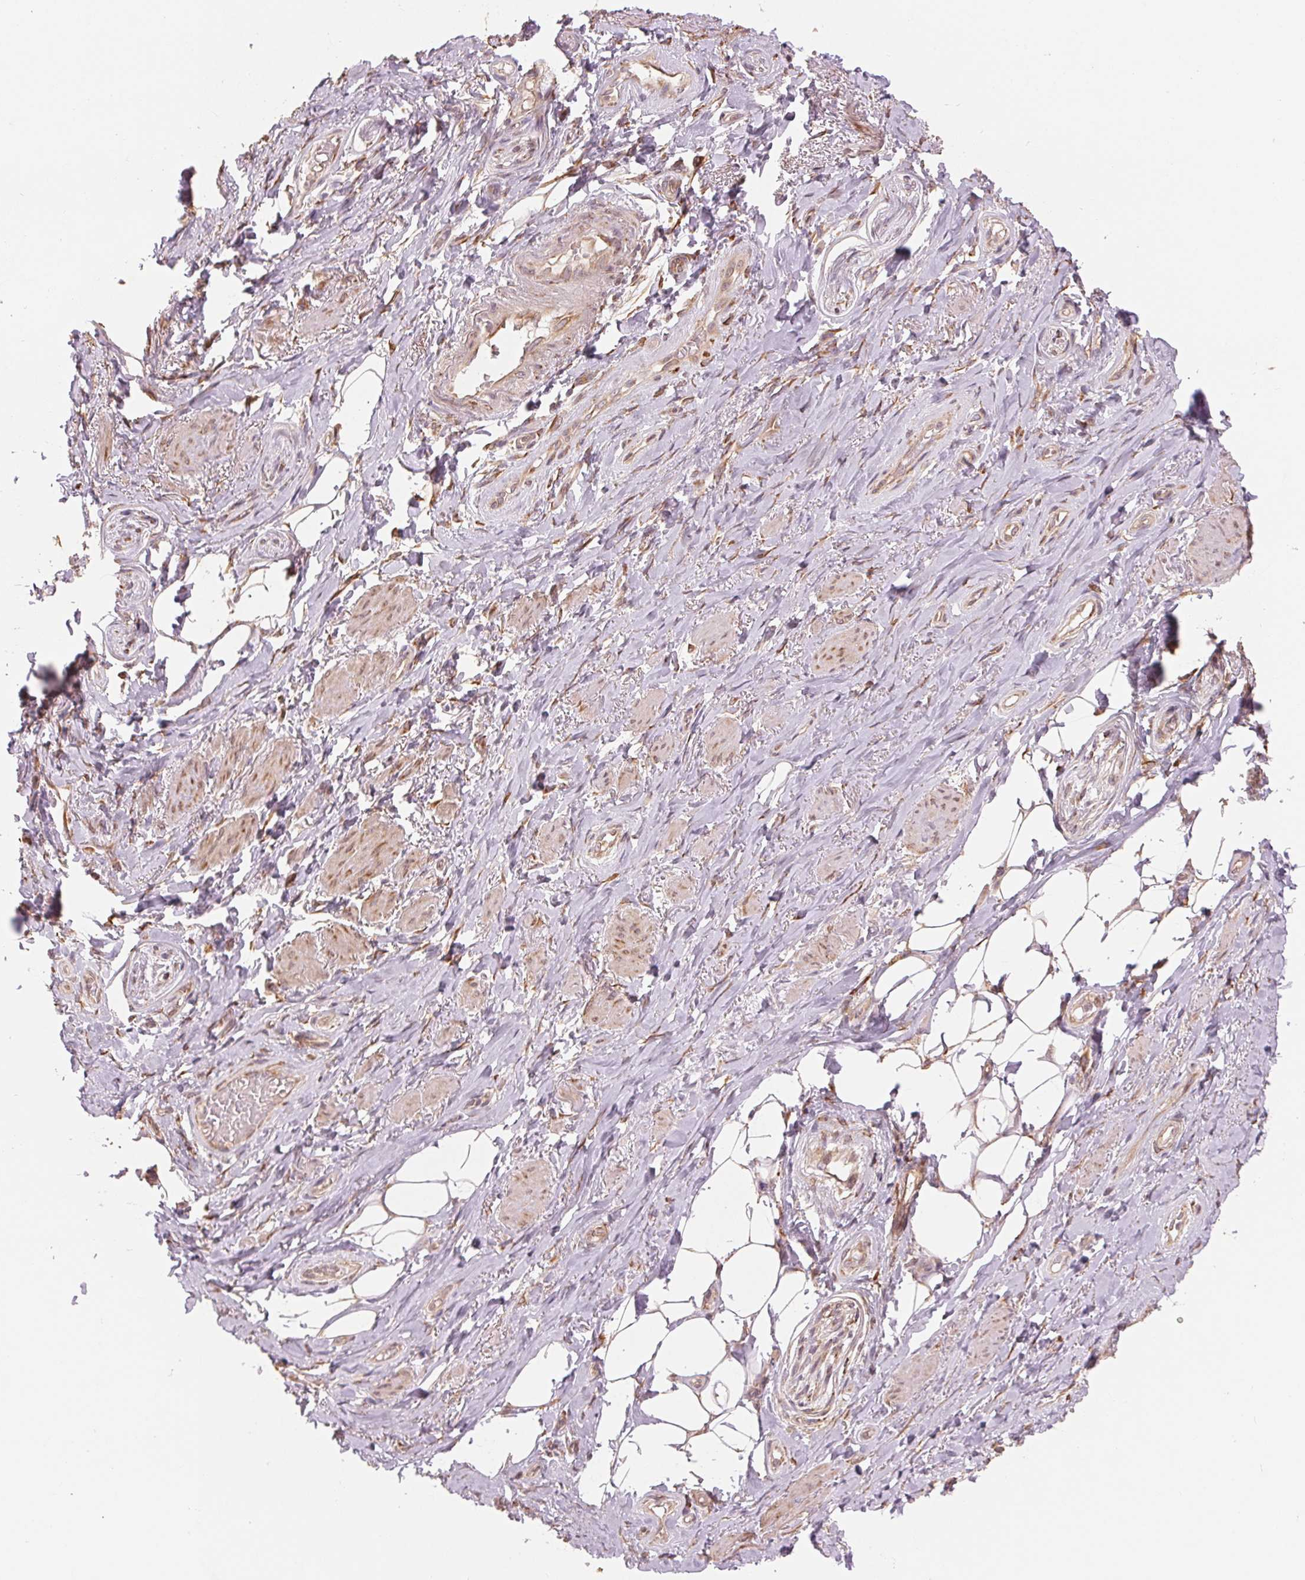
{"staining": {"intensity": "negative", "quantity": "none", "location": "none"}, "tissue": "adipose tissue", "cell_type": "Adipocytes", "image_type": "normal", "snomed": [{"axis": "morphology", "description": "Normal tissue, NOS"}, {"axis": "topography", "description": "Anal"}, {"axis": "topography", "description": "Peripheral nerve tissue"}], "caption": "This is an immunohistochemistry (IHC) histopathology image of unremarkable human adipose tissue. There is no expression in adipocytes.", "gene": "SLC20A1", "patient": {"sex": "male", "age": 53}}